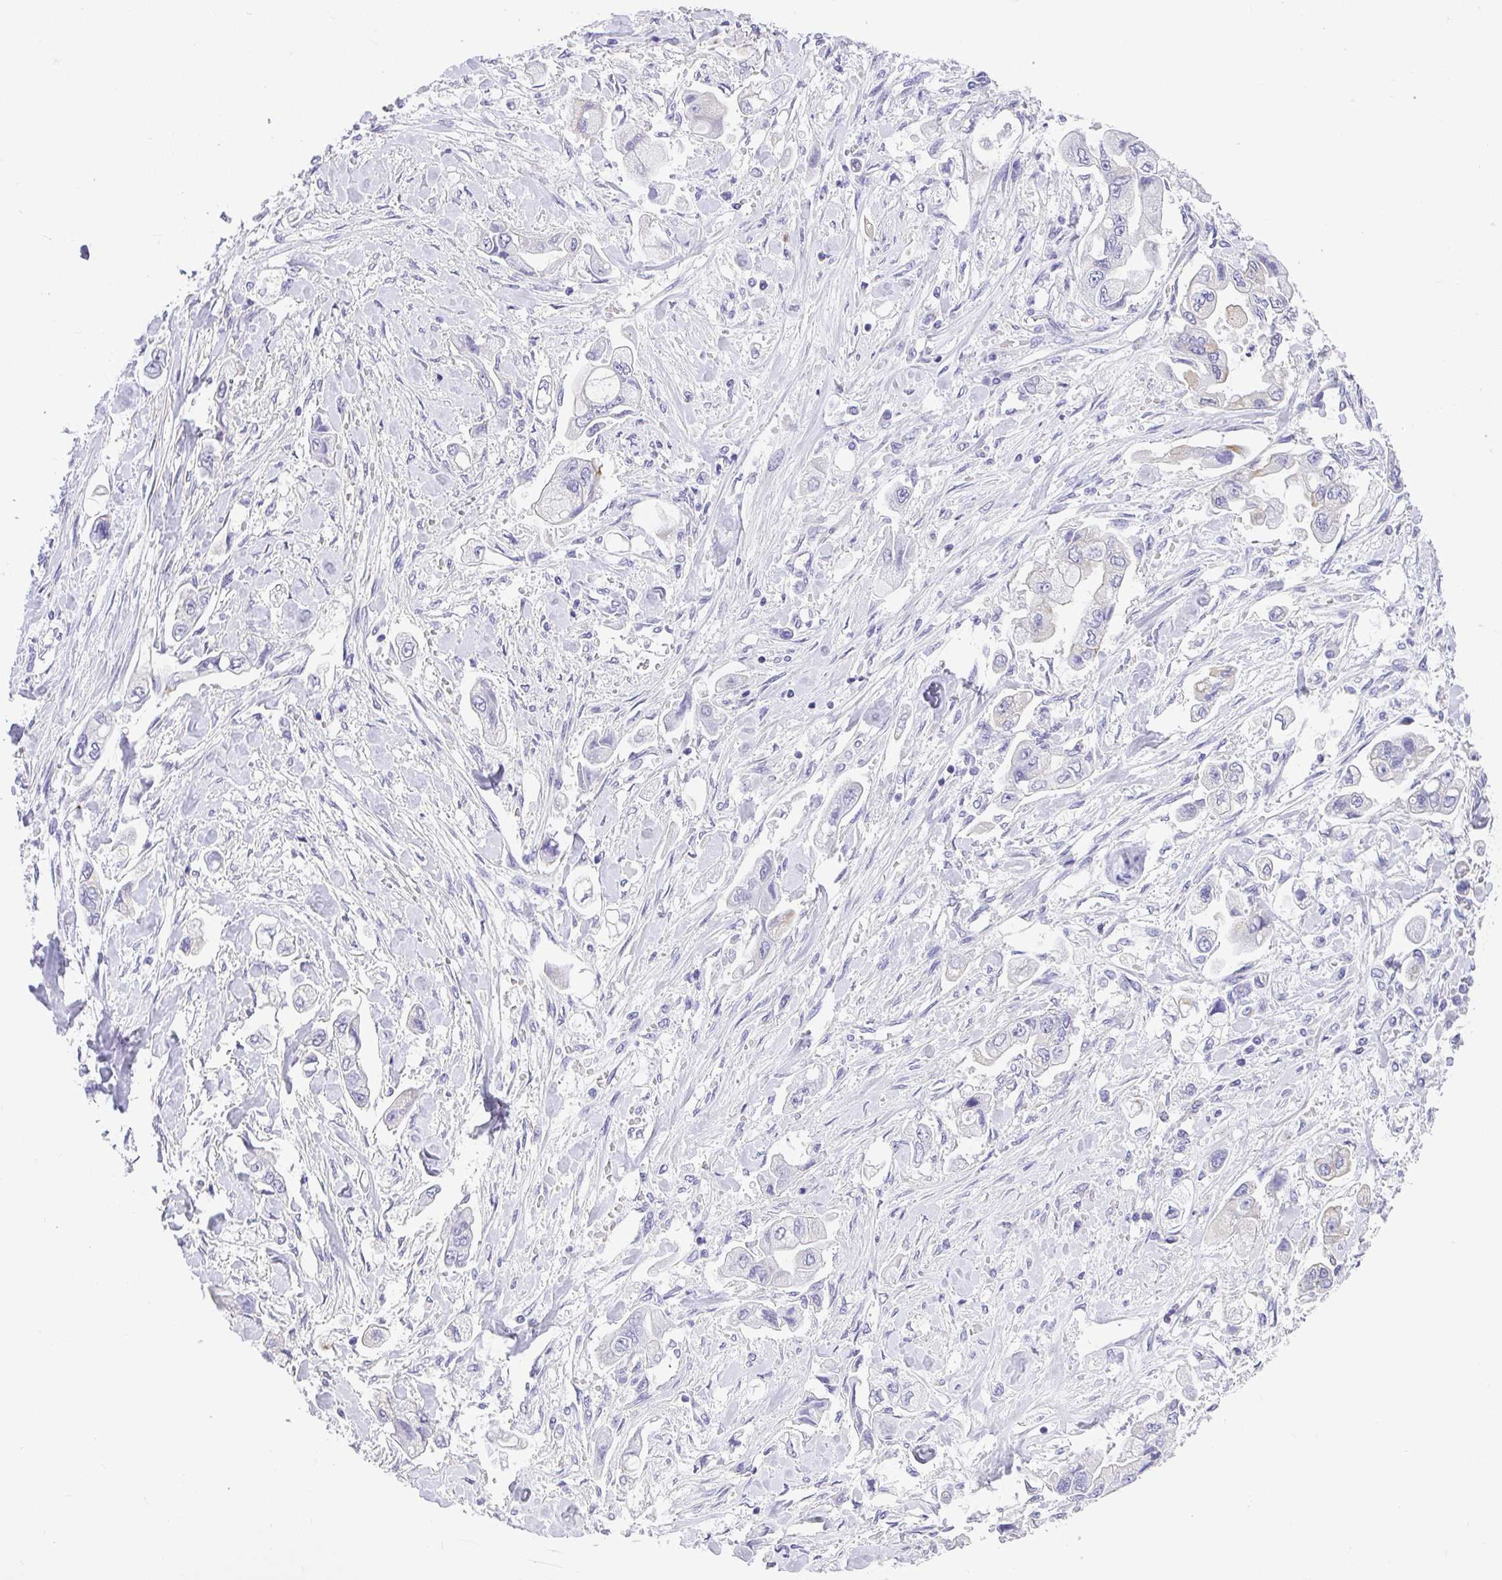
{"staining": {"intensity": "negative", "quantity": "none", "location": "none"}, "tissue": "stomach cancer", "cell_type": "Tumor cells", "image_type": "cancer", "snomed": [{"axis": "morphology", "description": "Adenocarcinoma, NOS"}, {"axis": "topography", "description": "Stomach"}], "caption": "An IHC image of stomach adenocarcinoma is shown. There is no staining in tumor cells of stomach adenocarcinoma.", "gene": "PLPPR3", "patient": {"sex": "male", "age": 62}}